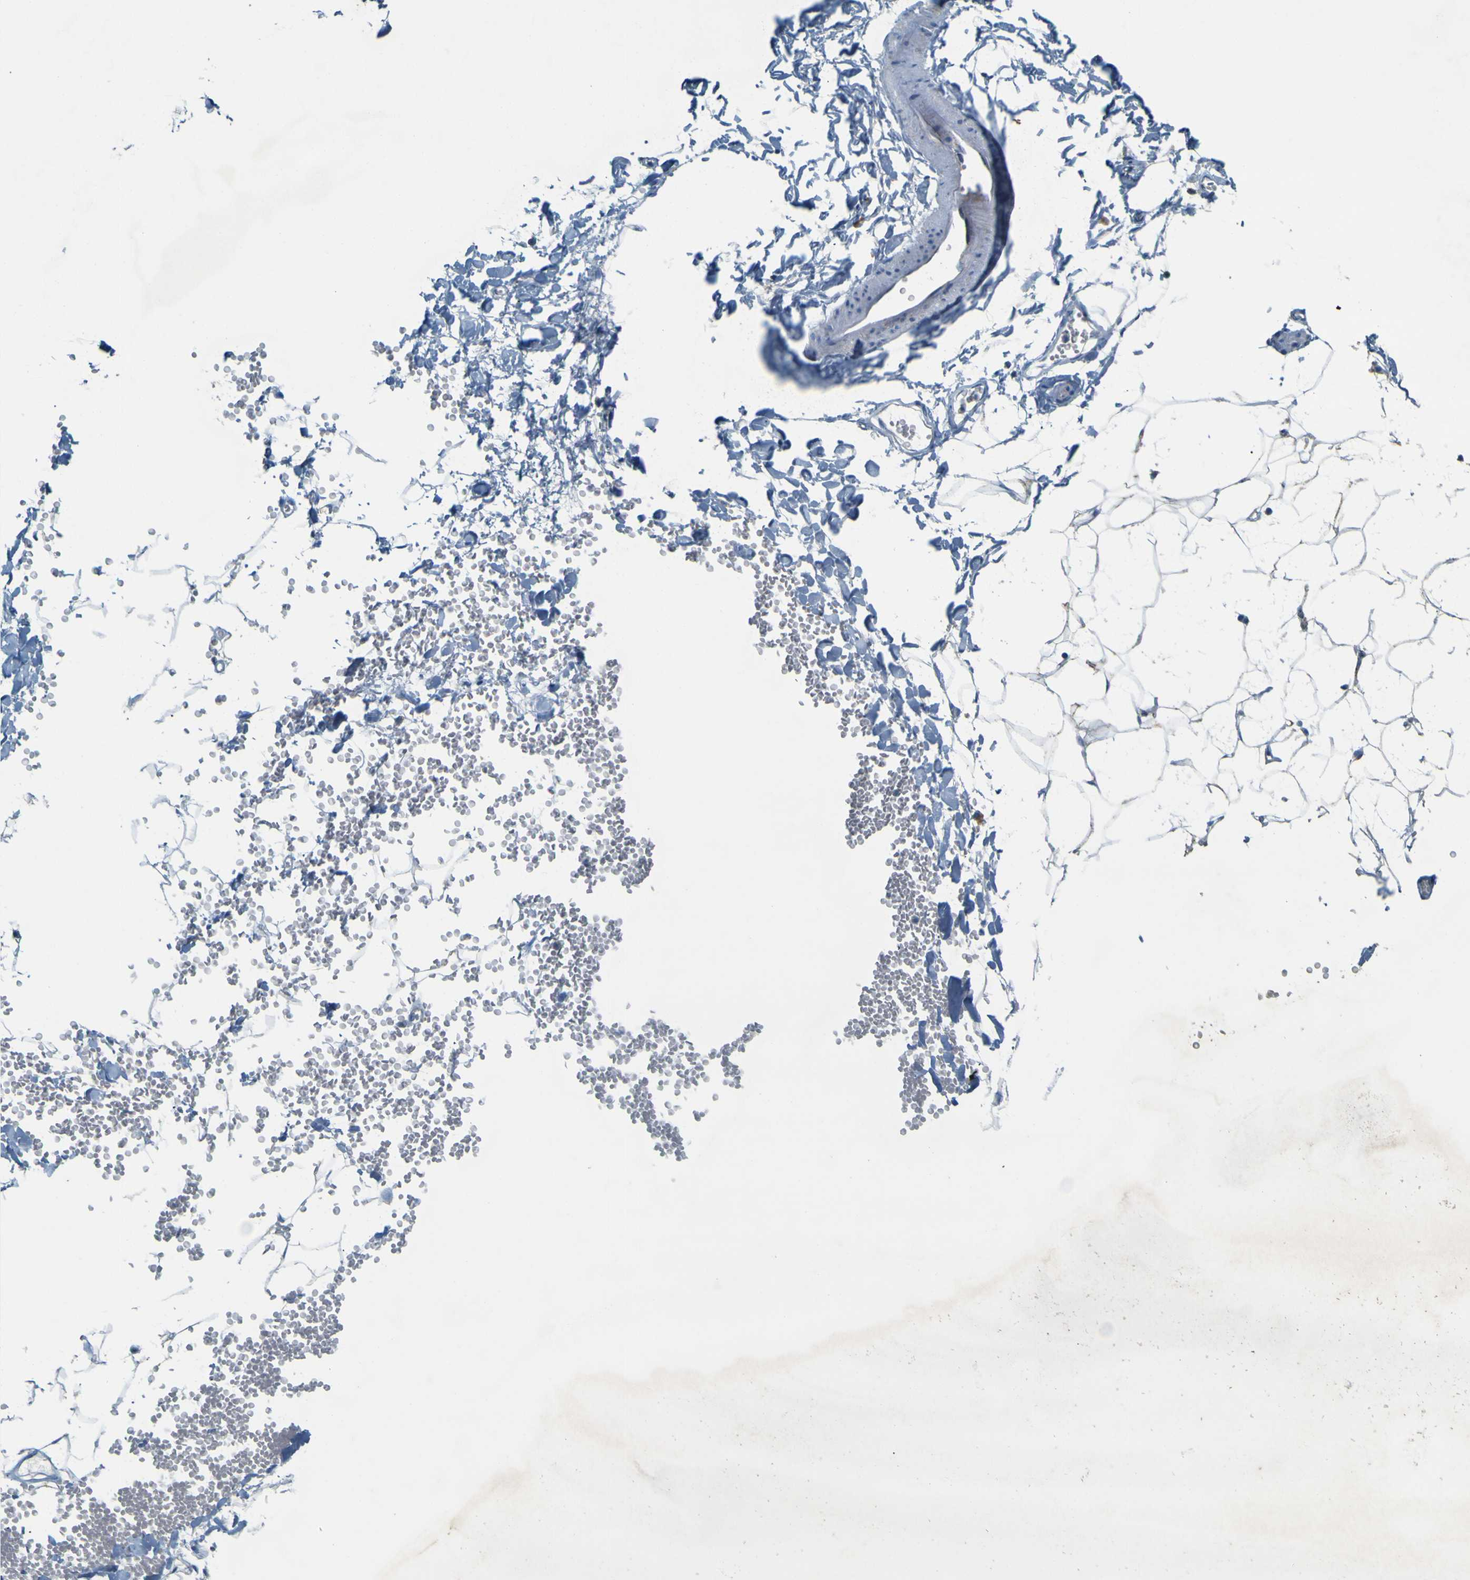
{"staining": {"intensity": "negative", "quantity": "none", "location": "none"}, "tissue": "adipose tissue", "cell_type": "Adipocytes", "image_type": "normal", "snomed": [{"axis": "morphology", "description": "Normal tissue, NOS"}, {"axis": "topography", "description": "Adipose tissue"}, {"axis": "topography", "description": "Peripheral nerve tissue"}], "caption": "Micrograph shows no protein expression in adipocytes of unremarkable adipose tissue.", "gene": "ACBD5", "patient": {"sex": "male", "age": 52}}